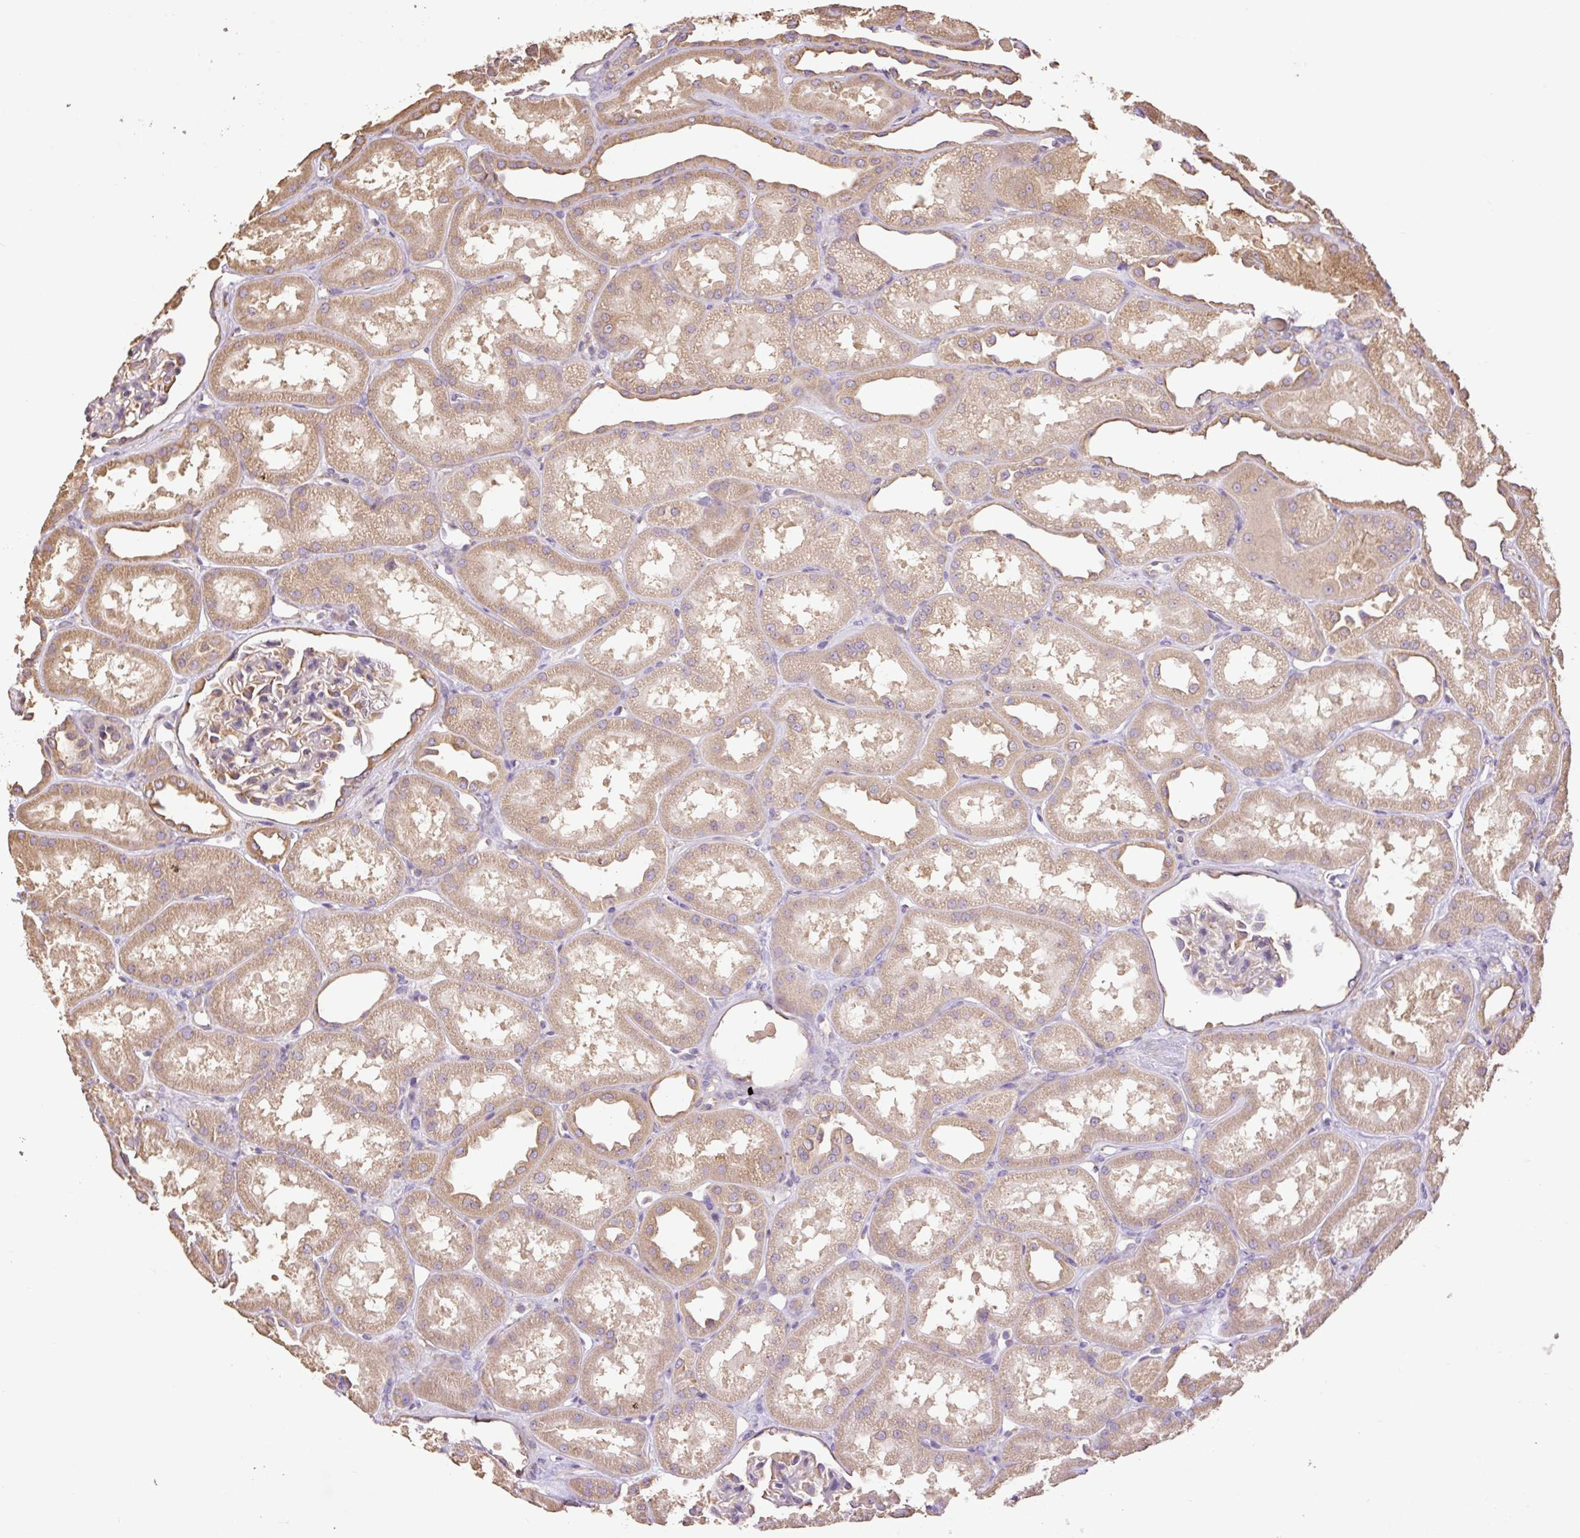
{"staining": {"intensity": "weak", "quantity": "25%-75%", "location": "cytoplasmic/membranous"}, "tissue": "kidney", "cell_type": "Cells in glomeruli", "image_type": "normal", "snomed": [{"axis": "morphology", "description": "Normal tissue, NOS"}, {"axis": "topography", "description": "Kidney"}], "caption": "This is an image of IHC staining of normal kidney, which shows weak staining in the cytoplasmic/membranous of cells in glomeruli.", "gene": "DESI1", "patient": {"sex": "male", "age": 61}}